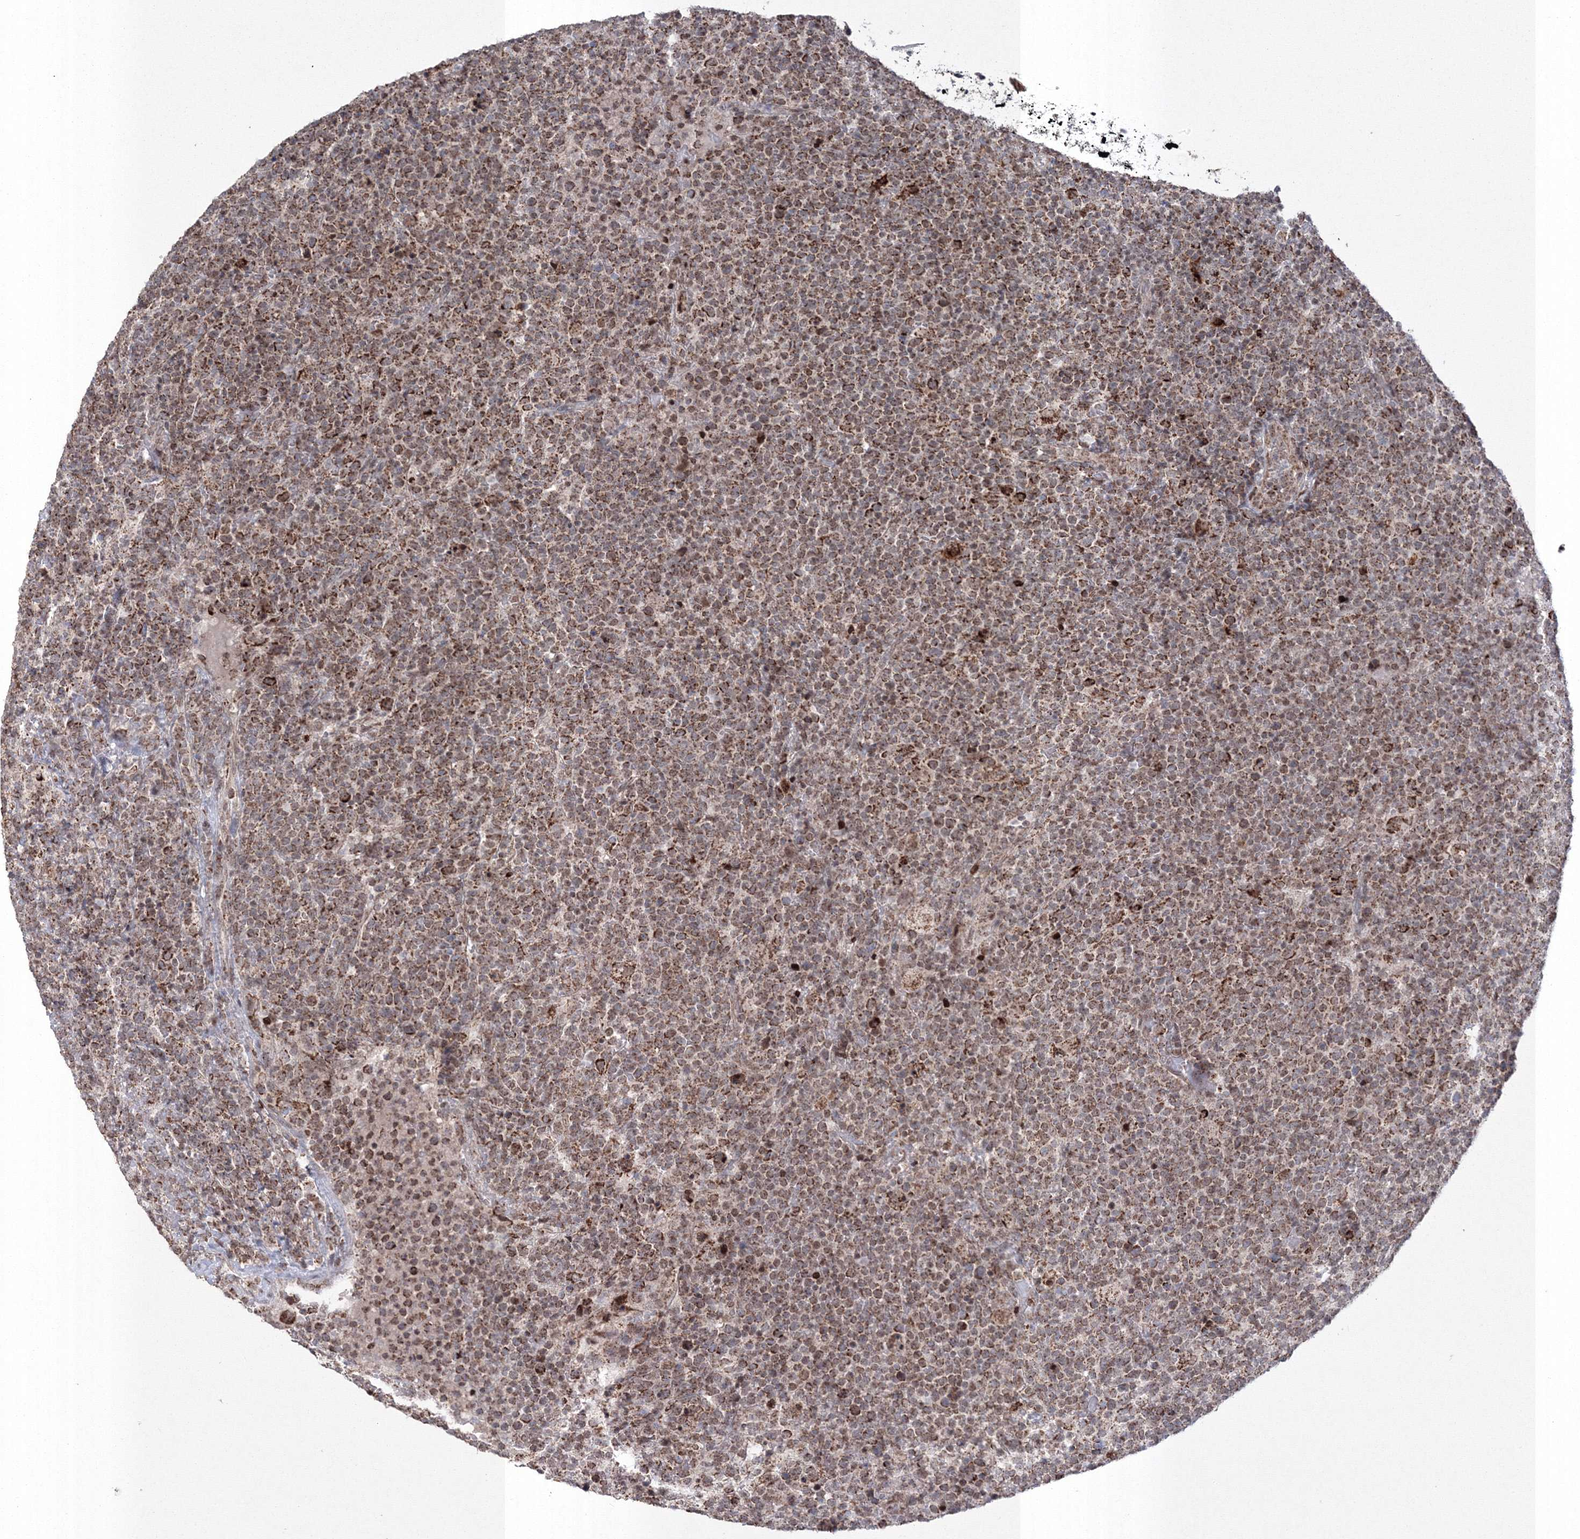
{"staining": {"intensity": "strong", "quantity": ">75%", "location": "cytoplasmic/membranous"}, "tissue": "lymphoma", "cell_type": "Tumor cells", "image_type": "cancer", "snomed": [{"axis": "morphology", "description": "Malignant lymphoma, non-Hodgkin's type, High grade"}, {"axis": "topography", "description": "Lymph node"}], "caption": "Tumor cells show strong cytoplasmic/membranous expression in about >75% of cells in lymphoma.", "gene": "GRSF1", "patient": {"sex": "male", "age": 61}}